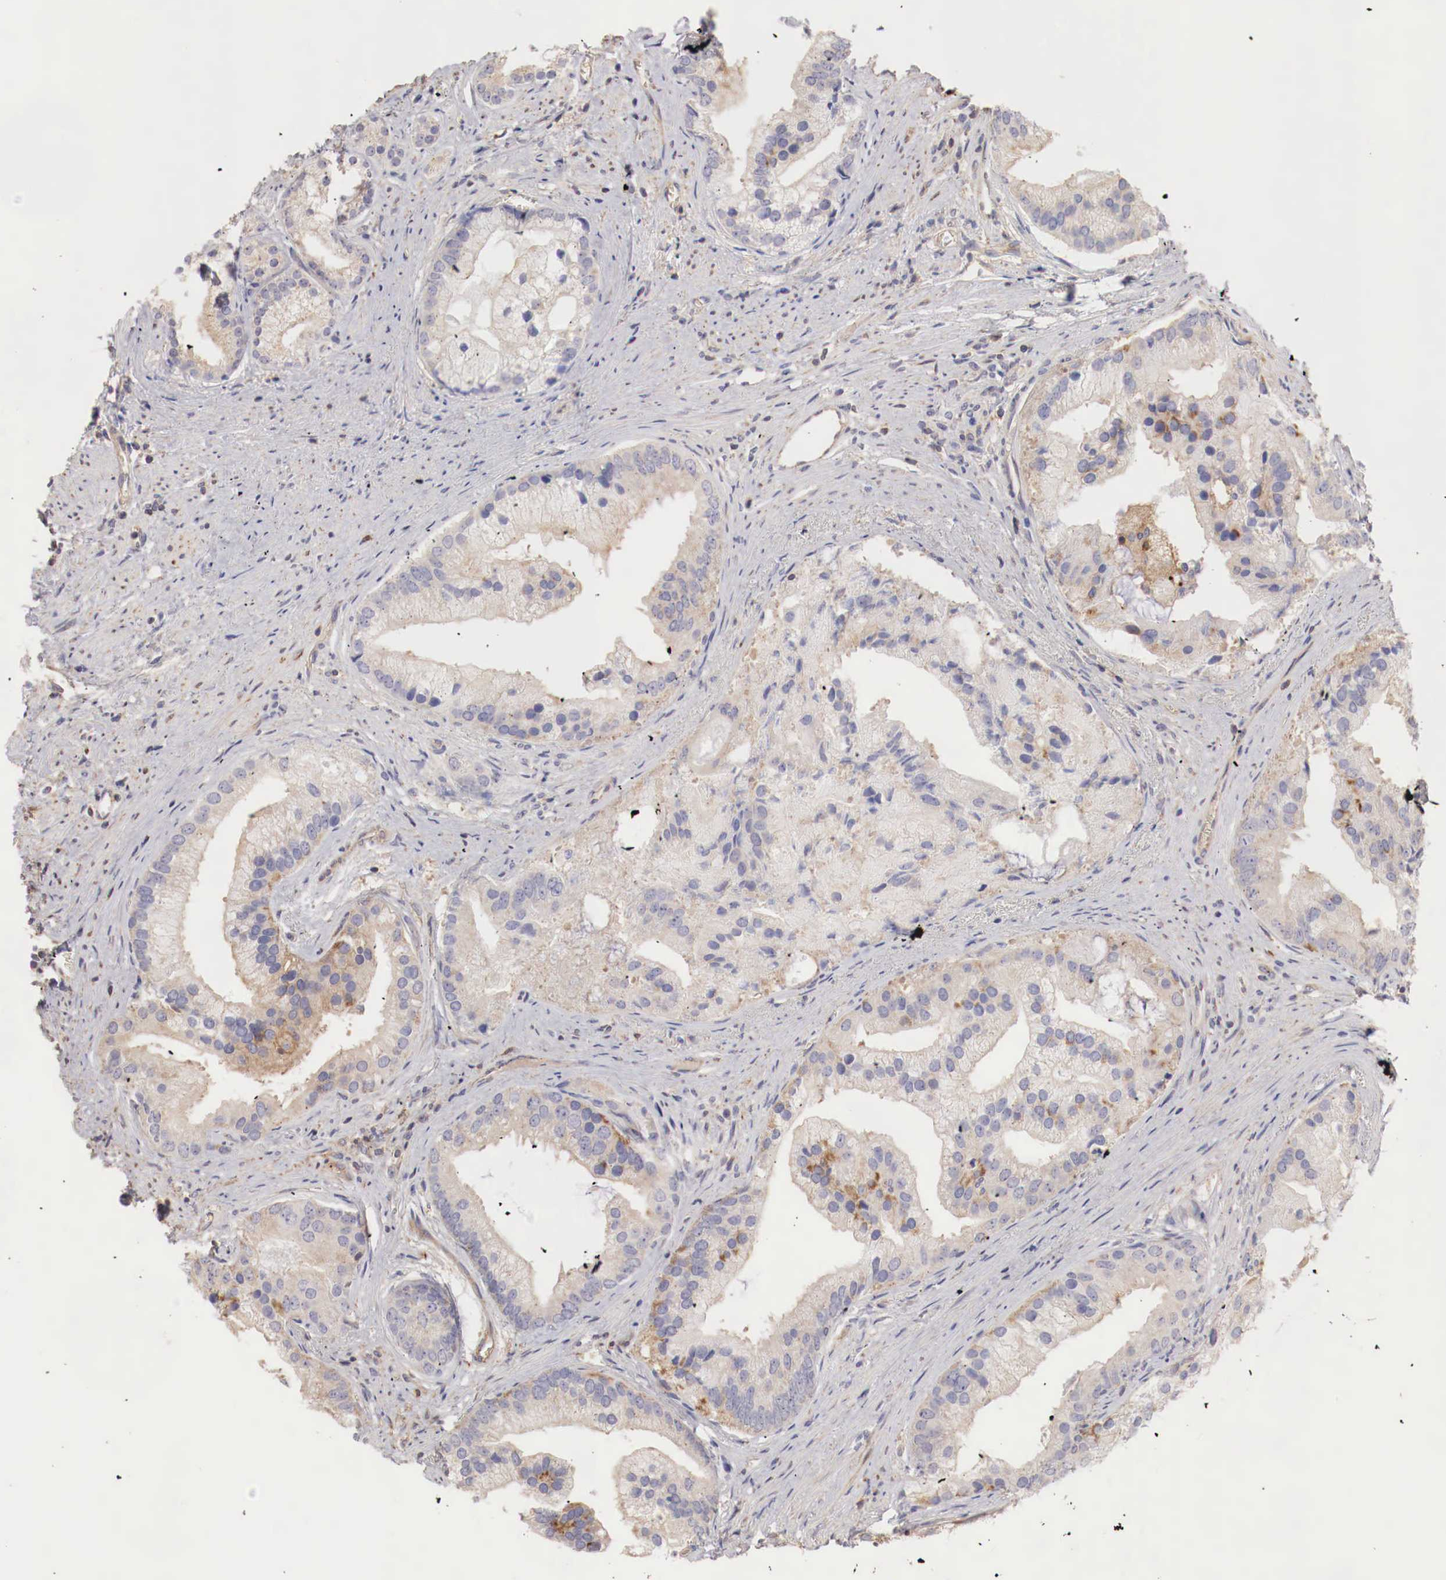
{"staining": {"intensity": "weak", "quantity": "25%-75%", "location": "cytoplasmic/membranous"}, "tissue": "prostate cancer", "cell_type": "Tumor cells", "image_type": "cancer", "snomed": [{"axis": "morphology", "description": "Adenocarcinoma, Low grade"}, {"axis": "topography", "description": "Prostate"}], "caption": "This is a micrograph of IHC staining of prostate cancer (adenocarcinoma (low-grade)), which shows weak expression in the cytoplasmic/membranous of tumor cells.", "gene": "PITPNA", "patient": {"sex": "male", "age": 71}}